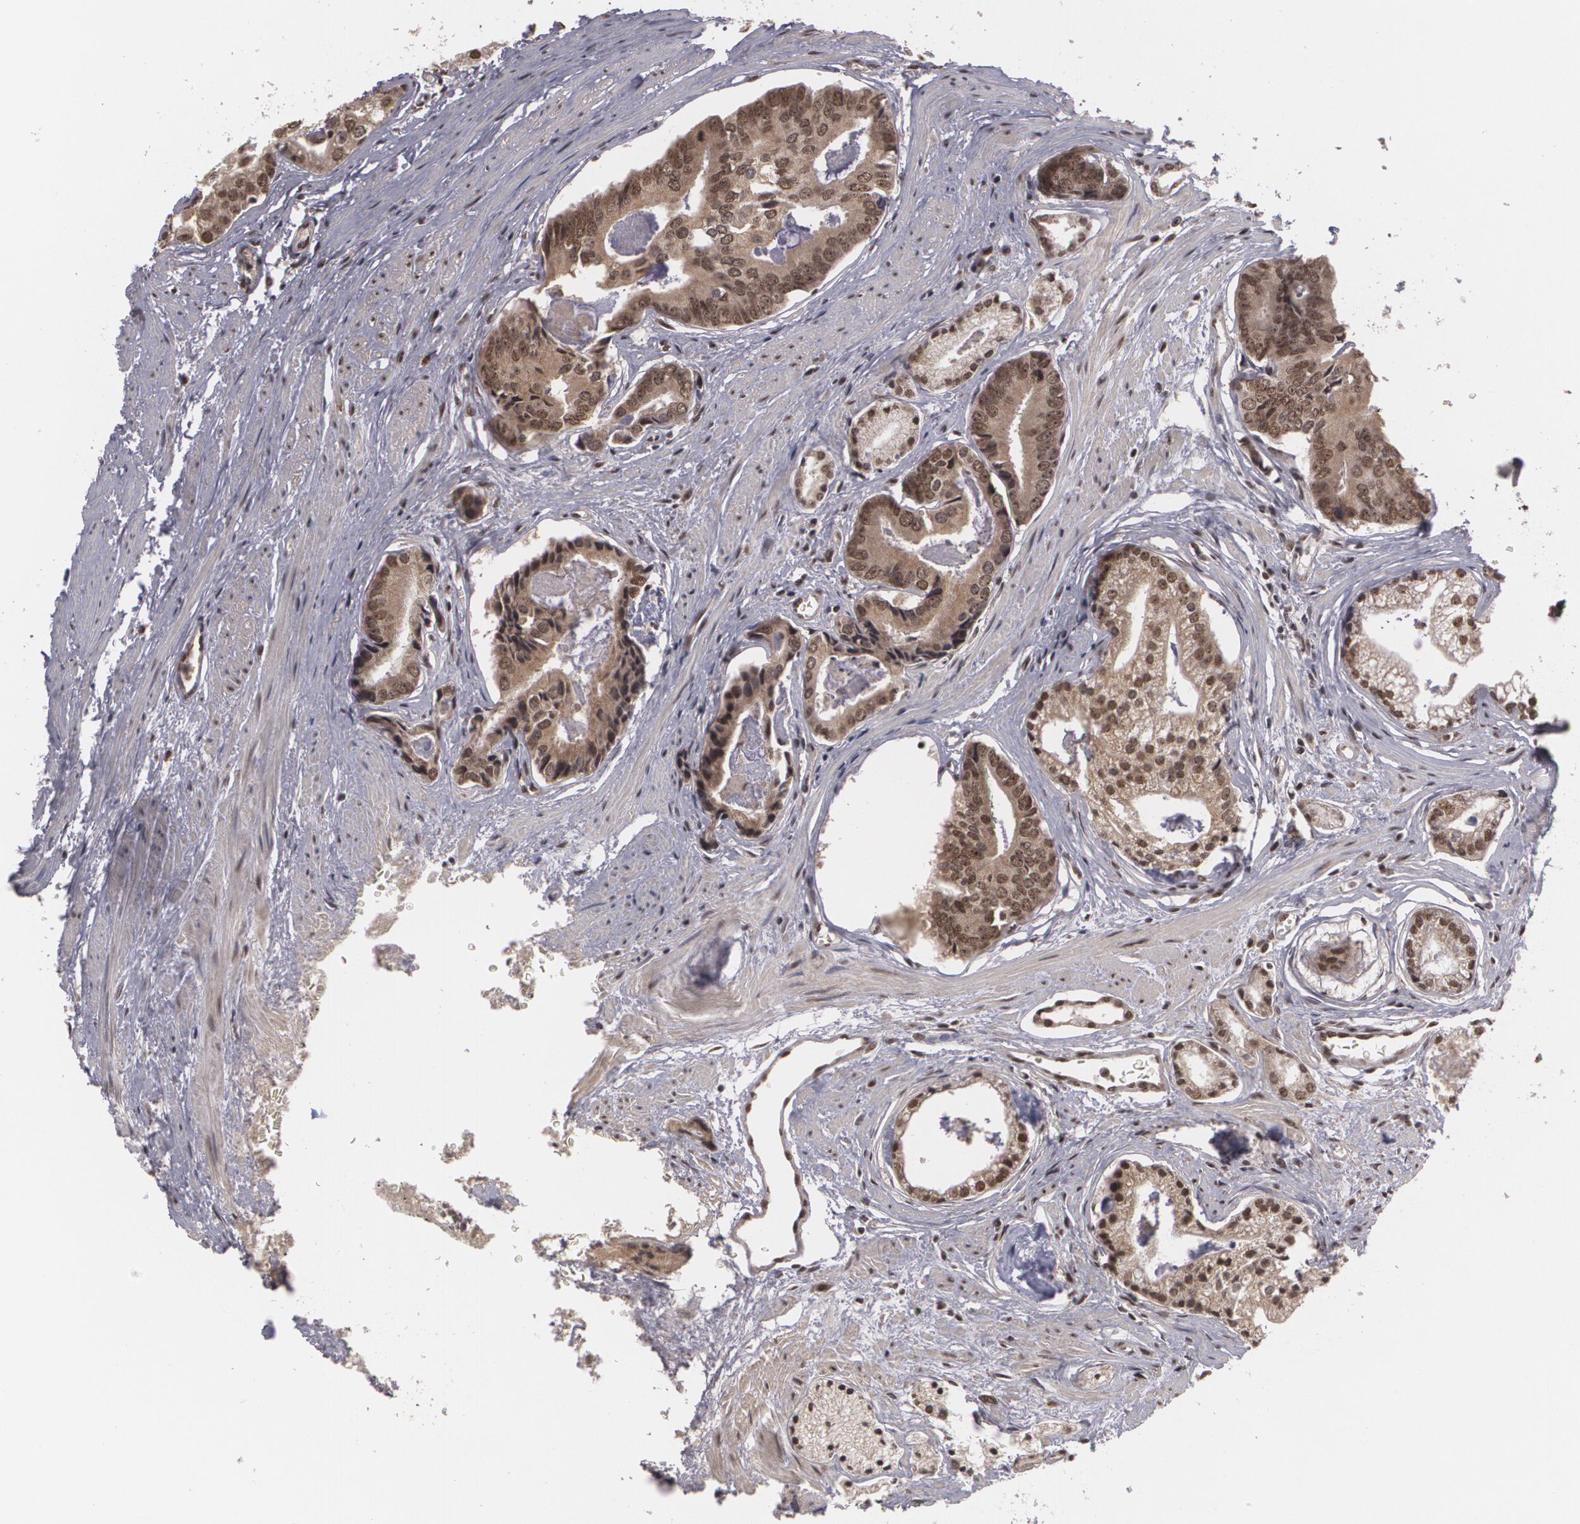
{"staining": {"intensity": "moderate", "quantity": ">75%", "location": "nuclear"}, "tissue": "prostate cancer", "cell_type": "Tumor cells", "image_type": "cancer", "snomed": [{"axis": "morphology", "description": "Adenocarcinoma, High grade"}, {"axis": "topography", "description": "Prostate"}], "caption": "DAB (3,3'-diaminobenzidine) immunohistochemical staining of prostate adenocarcinoma (high-grade) demonstrates moderate nuclear protein staining in approximately >75% of tumor cells.", "gene": "RXRB", "patient": {"sex": "male", "age": 56}}